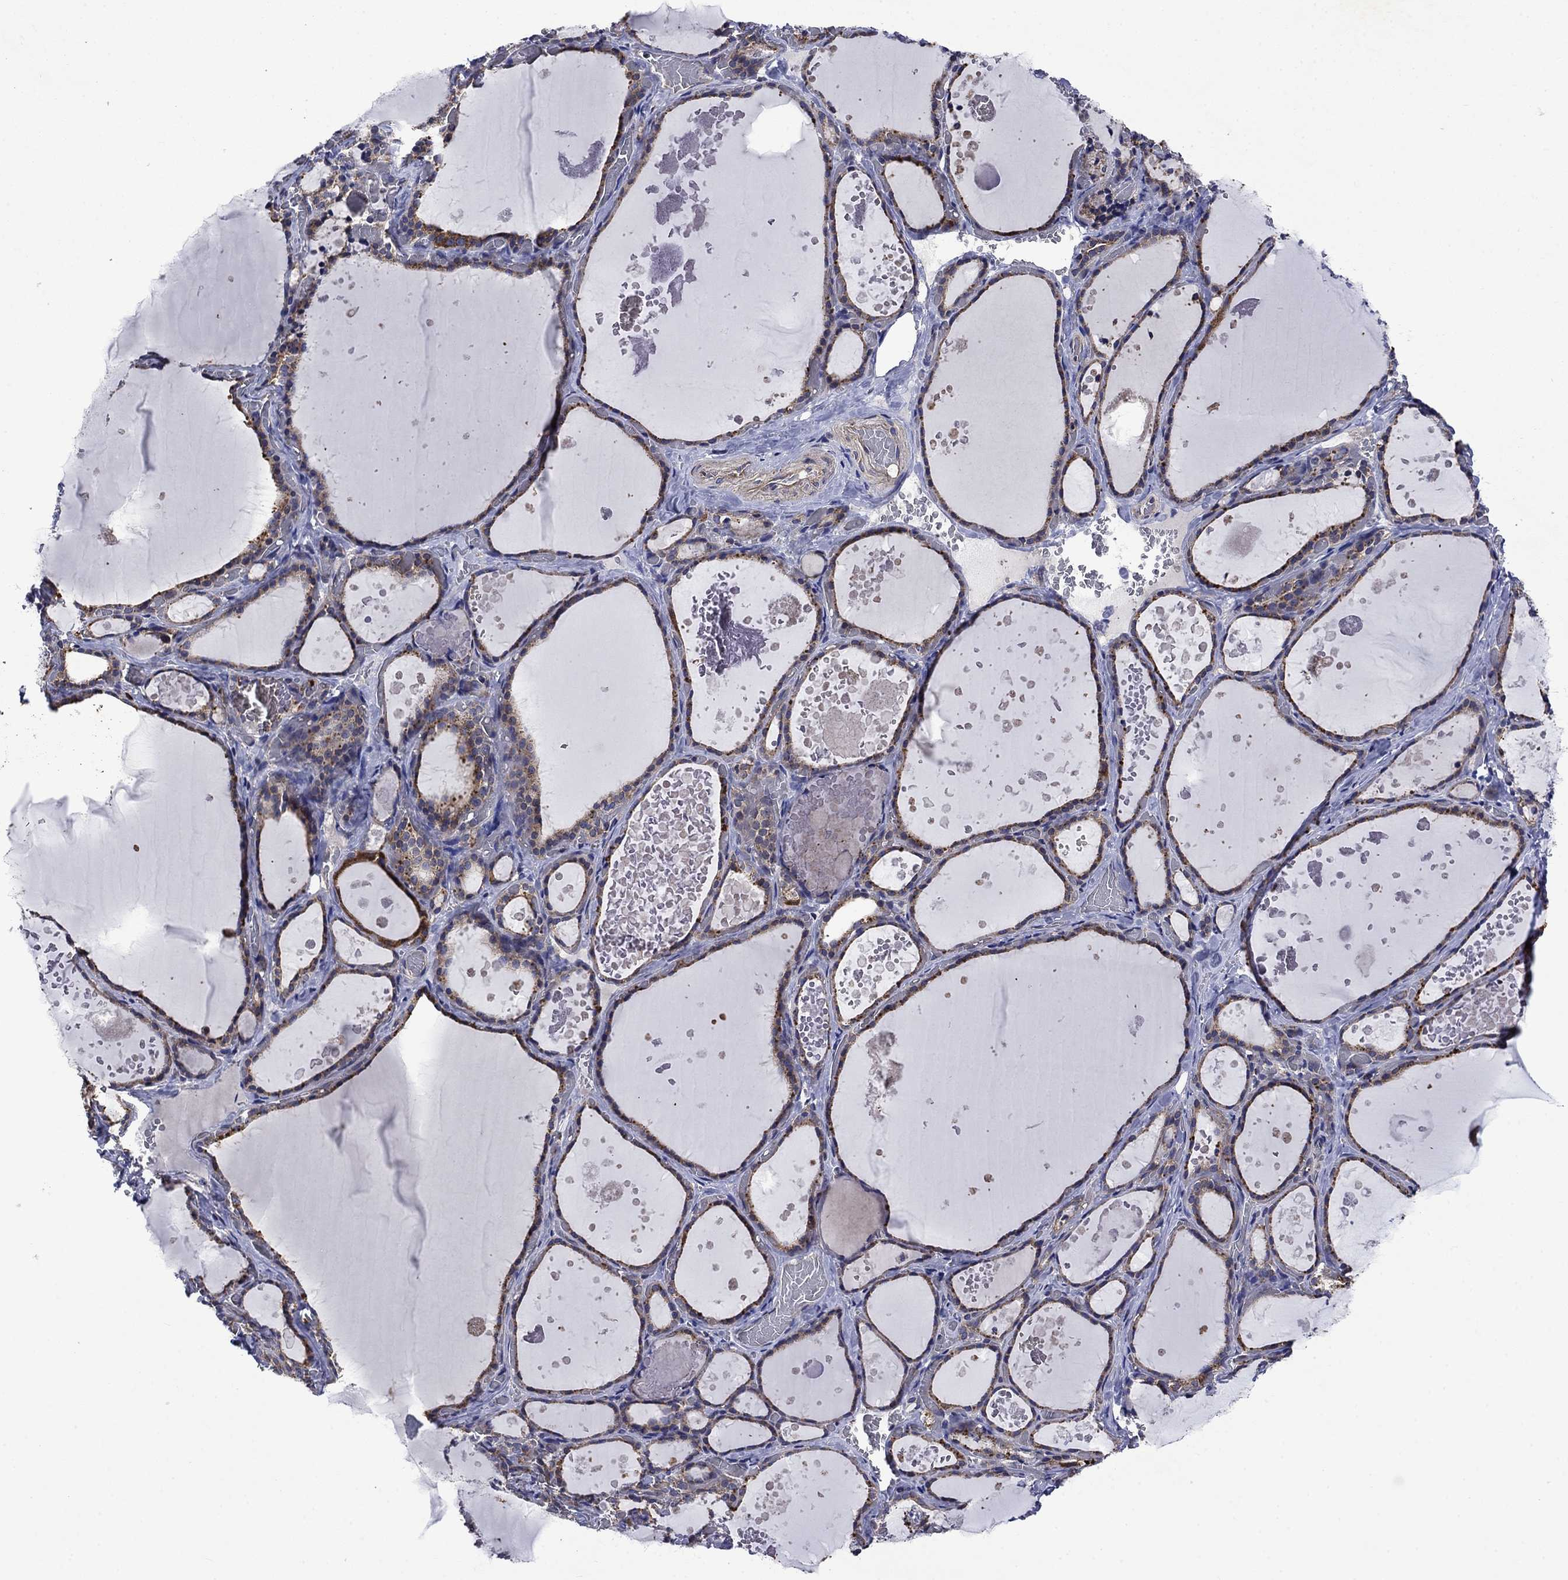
{"staining": {"intensity": "moderate", "quantity": ">75%", "location": "cytoplasmic/membranous"}, "tissue": "thyroid gland", "cell_type": "Glandular cells", "image_type": "normal", "snomed": [{"axis": "morphology", "description": "Normal tissue, NOS"}, {"axis": "topography", "description": "Thyroid gland"}], "caption": "Glandular cells exhibit moderate cytoplasmic/membranous staining in approximately >75% of cells in benign thyroid gland.", "gene": "KIF22", "patient": {"sex": "female", "age": 56}}